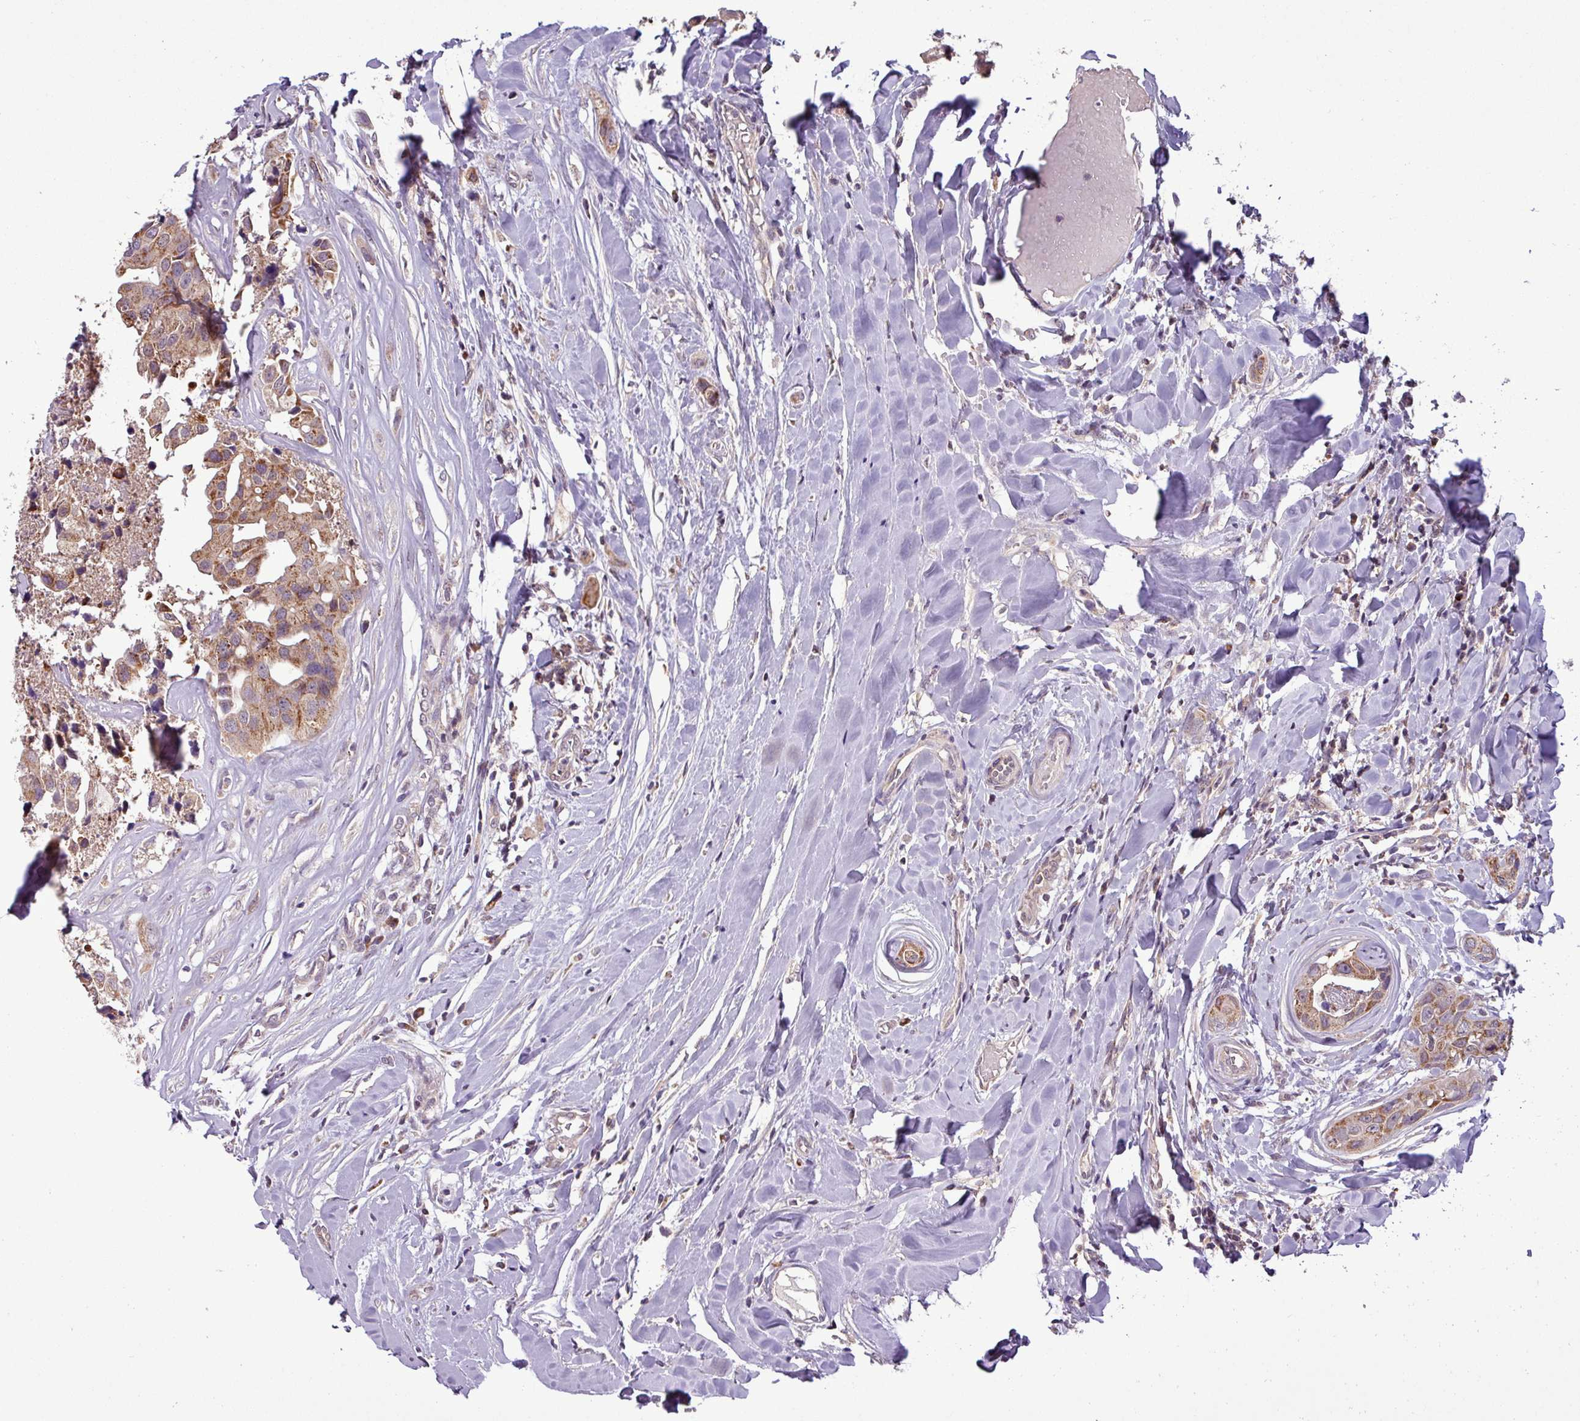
{"staining": {"intensity": "moderate", "quantity": ">75%", "location": "cytoplasmic/membranous"}, "tissue": "head and neck cancer", "cell_type": "Tumor cells", "image_type": "cancer", "snomed": [{"axis": "morphology", "description": "Adenocarcinoma, NOS"}, {"axis": "morphology", "description": "Adenocarcinoma, metastatic, NOS"}, {"axis": "topography", "description": "Head-Neck"}], "caption": "A high-resolution histopathology image shows immunohistochemistry staining of head and neck cancer (metastatic adenocarcinoma), which reveals moderate cytoplasmic/membranous positivity in about >75% of tumor cells.", "gene": "MCTP2", "patient": {"sex": "male", "age": 75}}